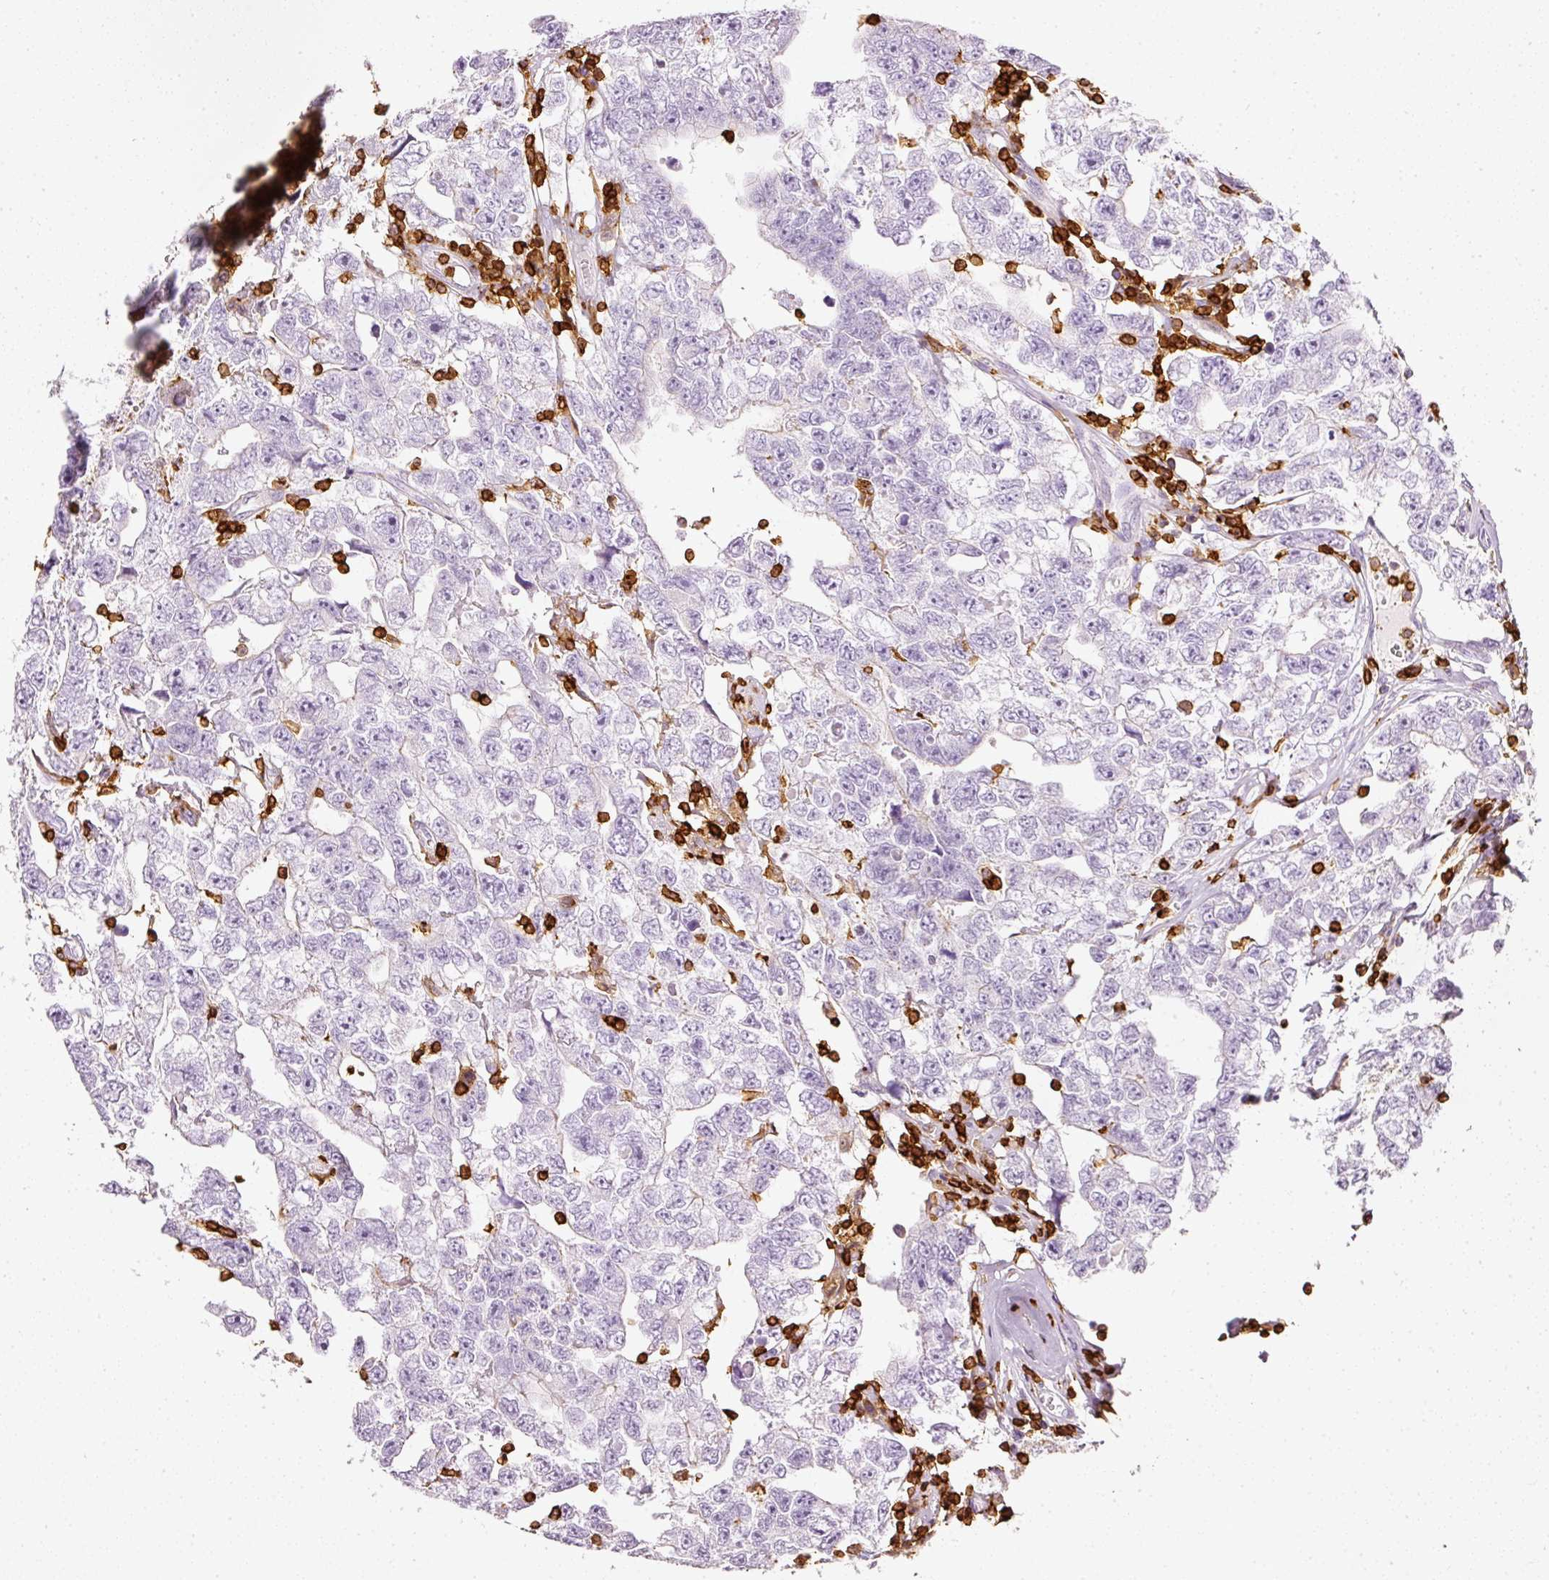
{"staining": {"intensity": "negative", "quantity": "none", "location": "none"}, "tissue": "testis cancer", "cell_type": "Tumor cells", "image_type": "cancer", "snomed": [{"axis": "morphology", "description": "Carcinoma, Embryonal, NOS"}, {"axis": "topography", "description": "Testis"}], "caption": "A histopathology image of testis cancer stained for a protein shows no brown staining in tumor cells.", "gene": "EVL", "patient": {"sex": "male", "age": 22}}